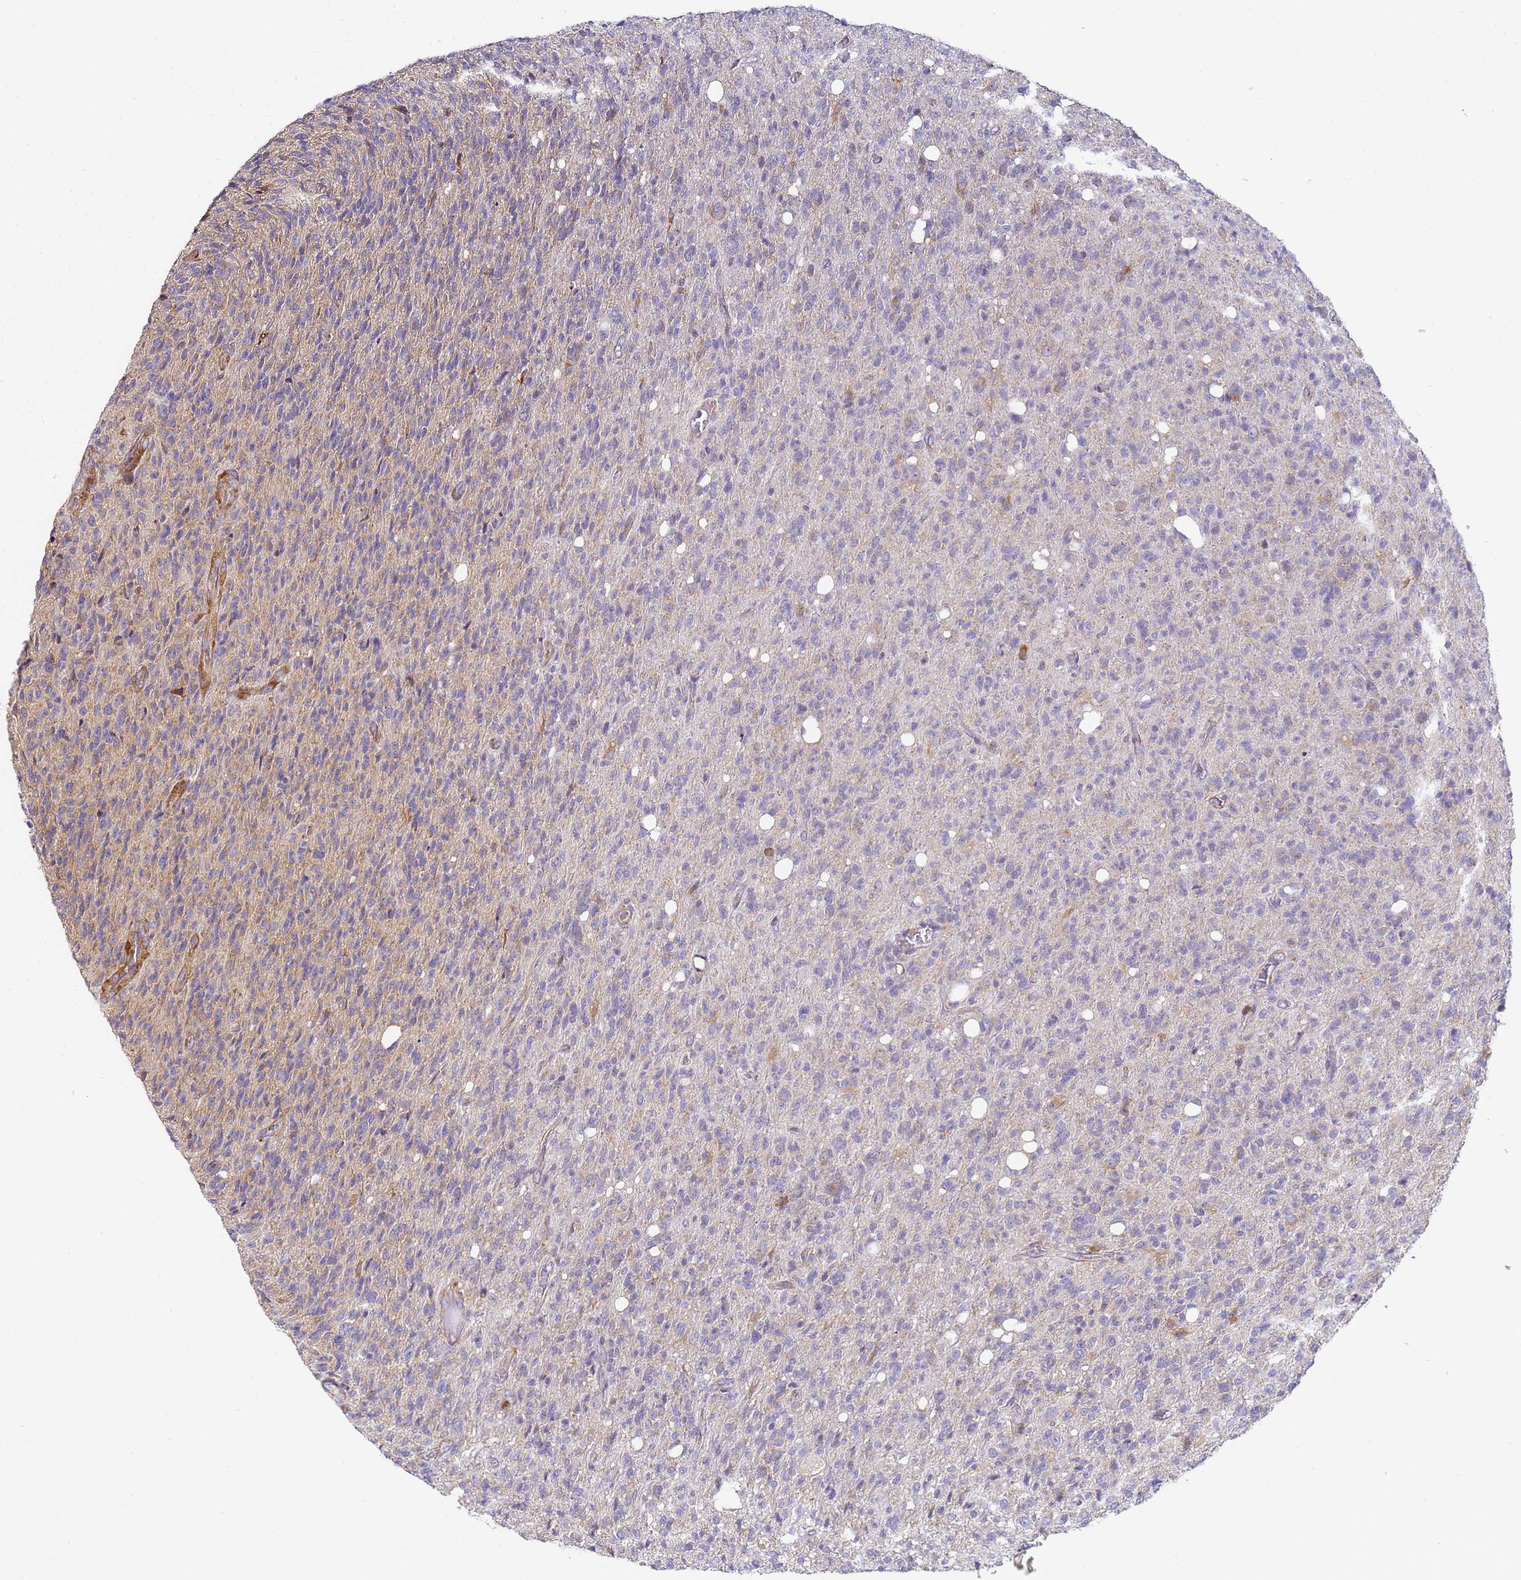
{"staining": {"intensity": "moderate", "quantity": "<25%", "location": "cytoplasmic/membranous"}, "tissue": "glioma", "cell_type": "Tumor cells", "image_type": "cancer", "snomed": [{"axis": "morphology", "description": "Glioma, malignant, High grade"}, {"axis": "topography", "description": "Brain"}], "caption": "Tumor cells show moderate cytoplasmic/membranous positivity in approximately <25% of cells in glioma.", "gene": "RPL13A", "patient": {"sex": "female", "age": 57}}